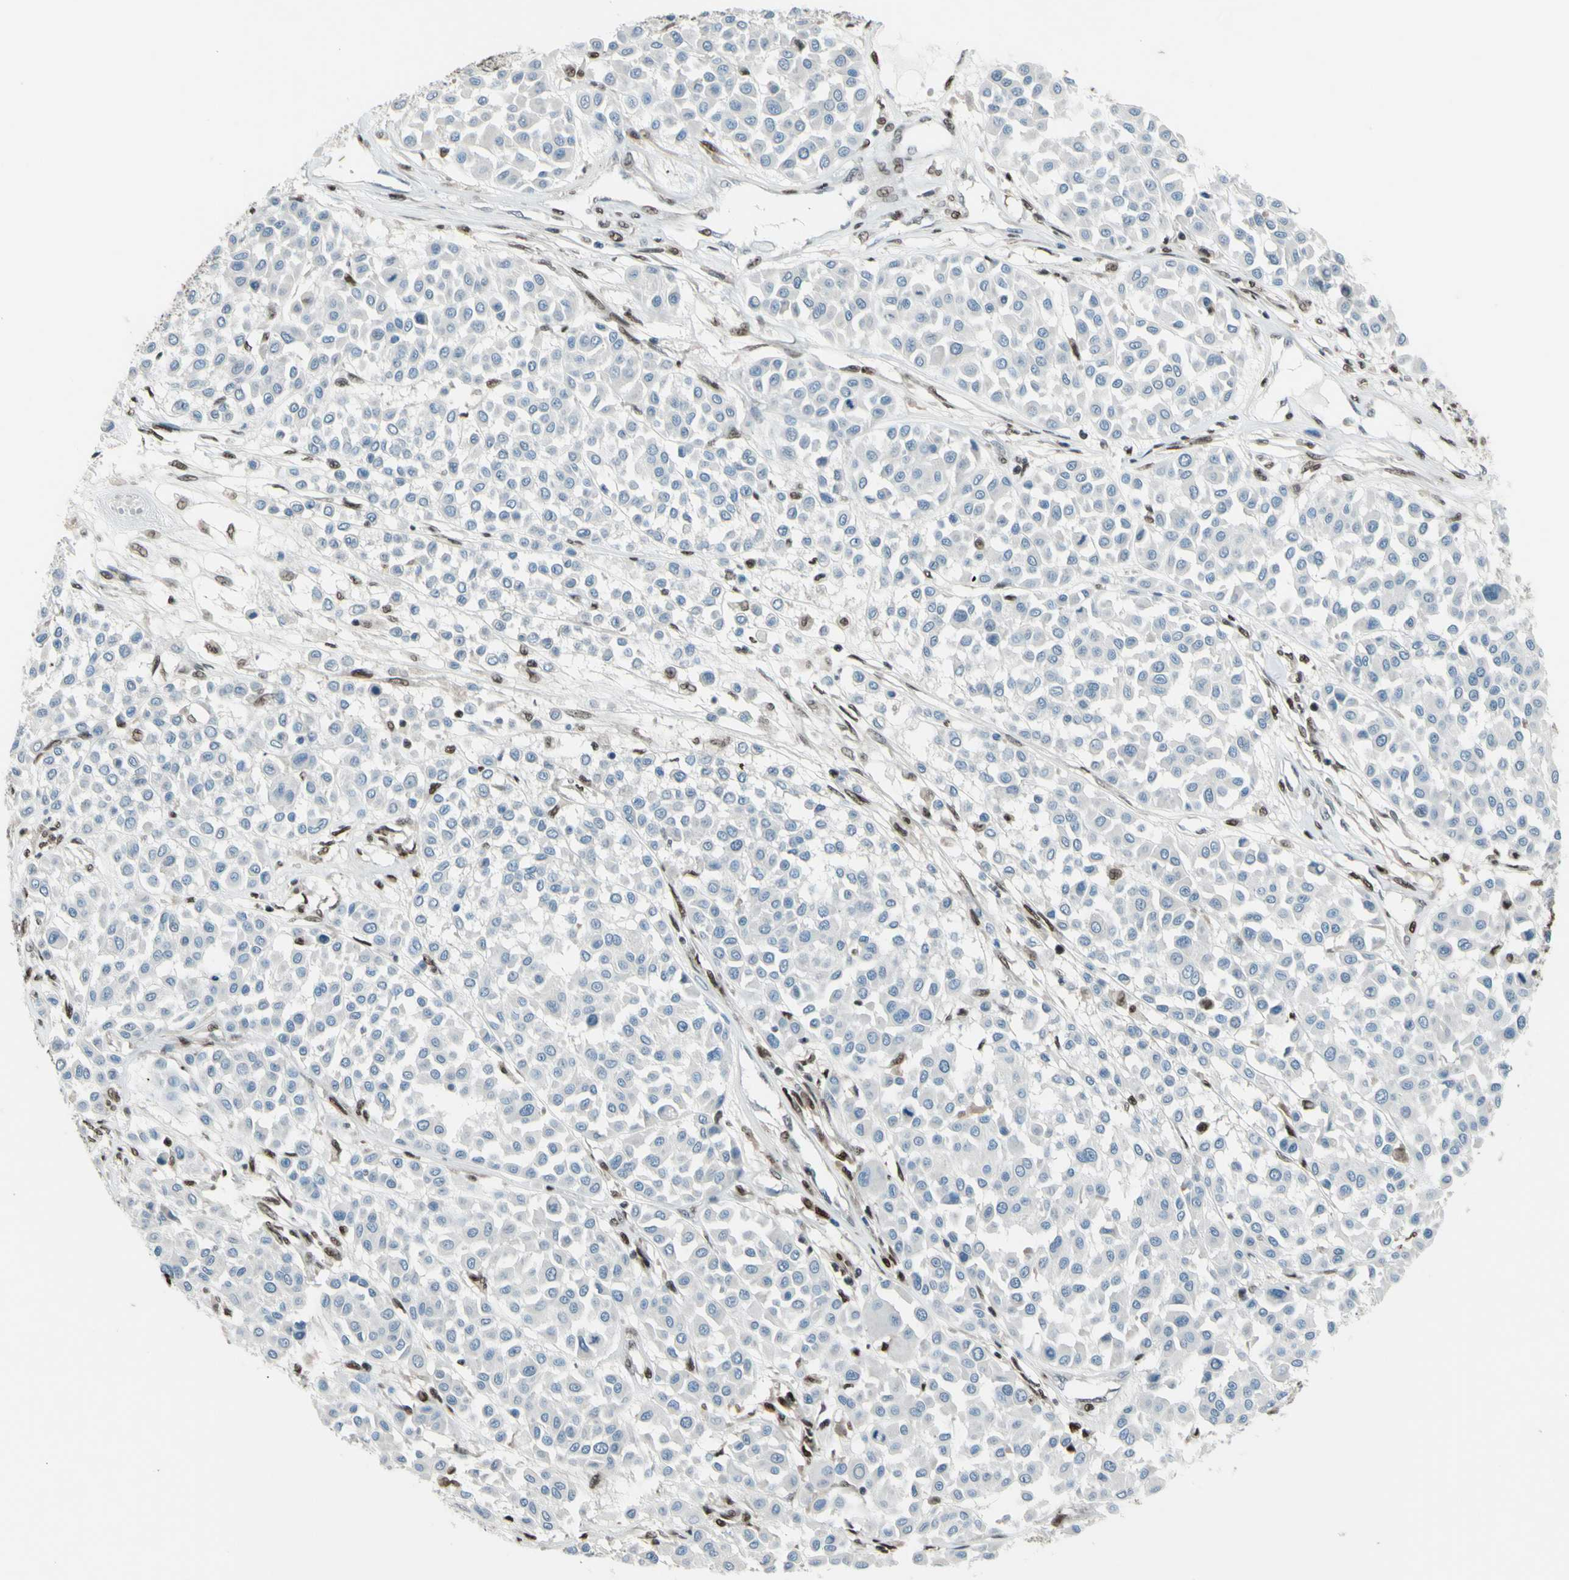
{"staining": {"intensity": "negative", "quantity": "none", "location": "none"}, "tissue": "melanoma", "cell_type": "Tumor cells", "image_type": "cancer", "snomed": [{"axis": "morphology", "description": "Malignant melanoma, Metastatic site"}, {"axis": "topography", "description": "Soft tissue"}], "caption": "The micrograph reveals no staining of tumor cells in malignant melanoma (metastatic site).", "gene": "FKBP5", "patient": {"sex": "male", "age": 41}}